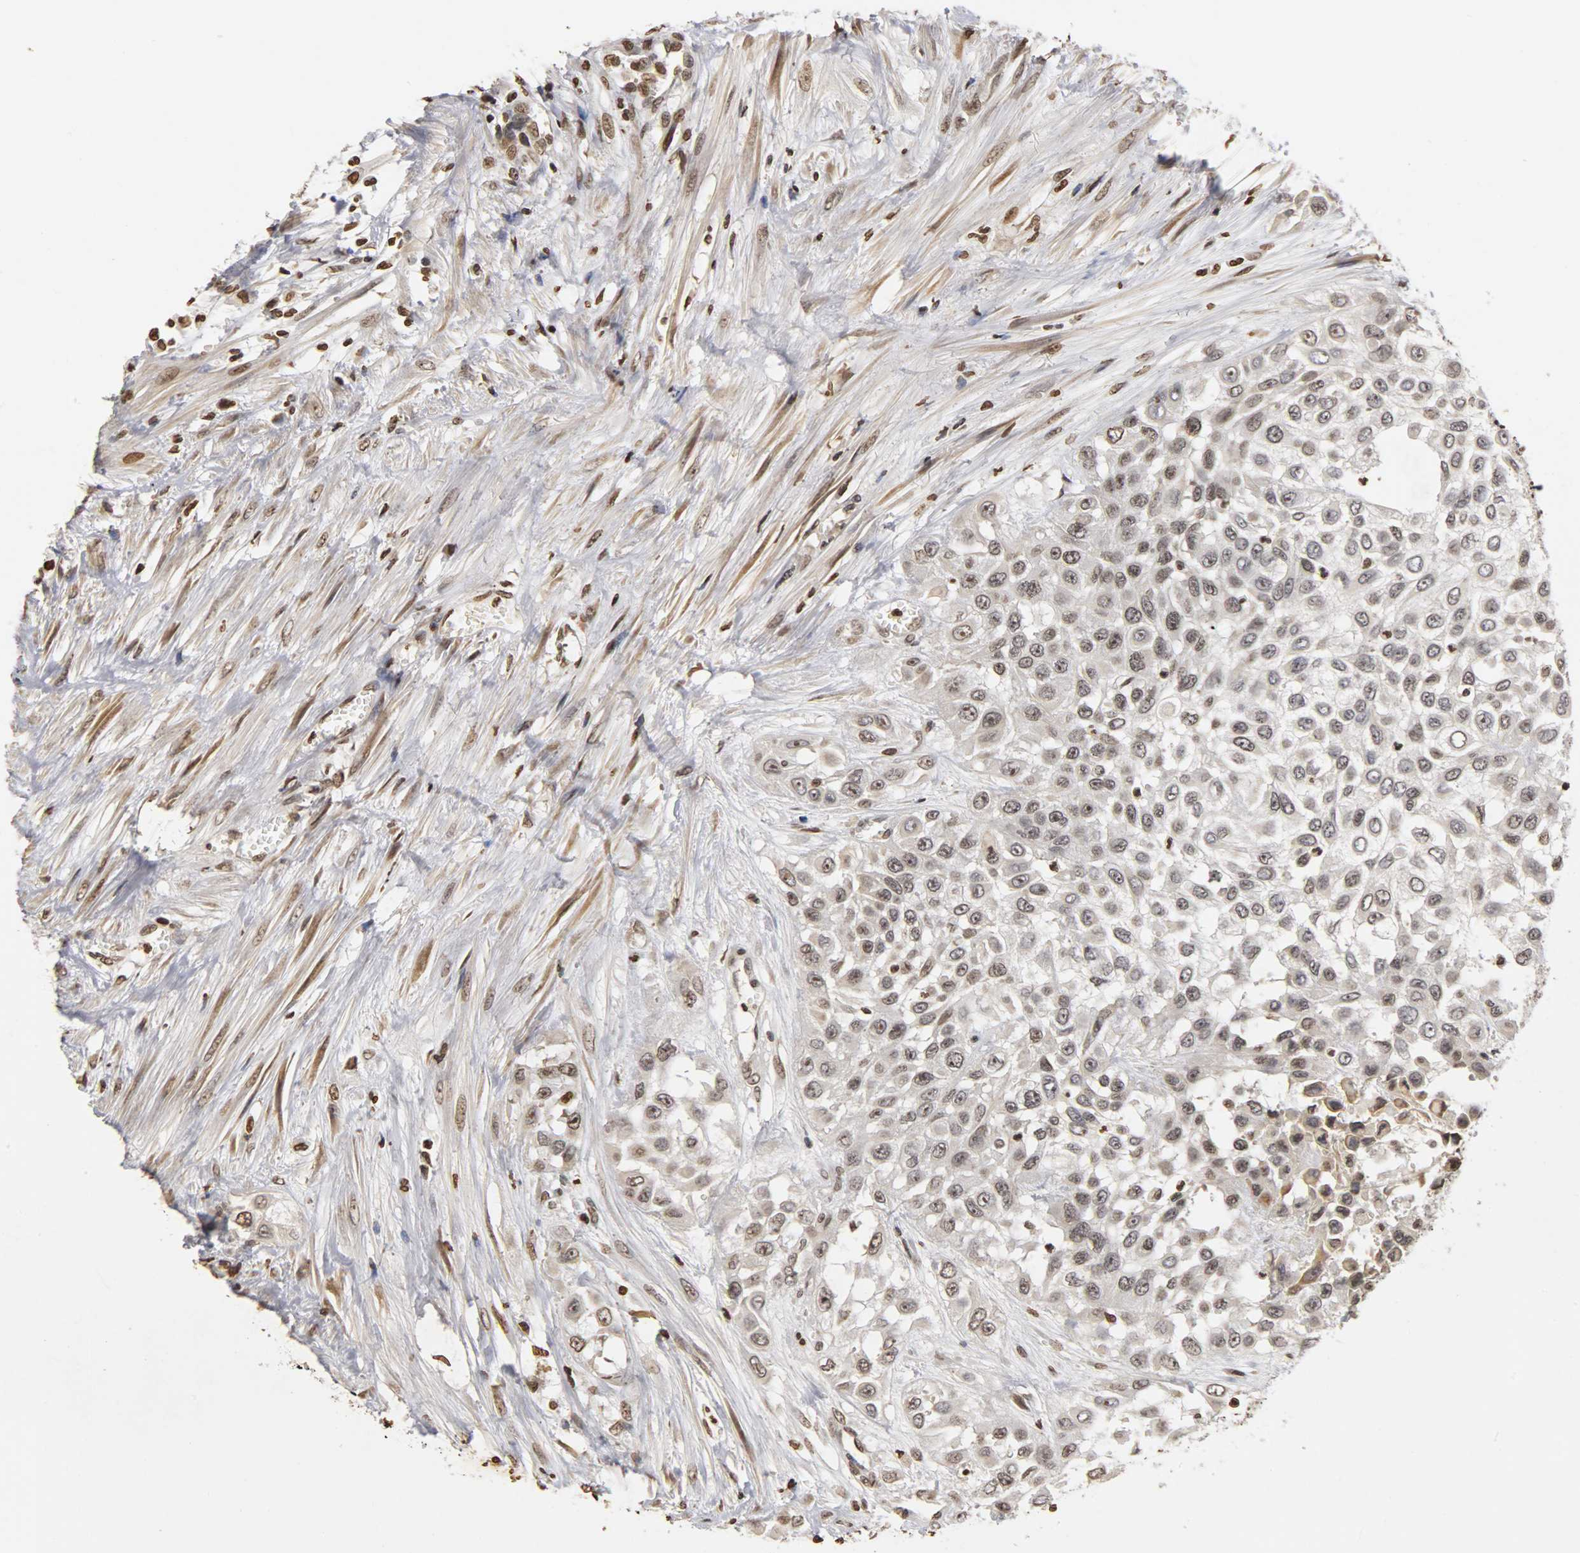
{"staining": {"intensity": "weak", "quantity": "<25%", "location": "nuclear"}, "tissue": "urothelial cancer", "cell_type": "Tumor cells", "image_type": "cancer", "snomed": [{"axis": "morphology", "description": "Urothelial carcinoma, High grade"}, {"axis": "topography", "description": "Urinary bladder"}], "caption": "An immunohistochemistry image of urothelial cancer is shown. There is no staining in tumor cells of urothelial cancer.", "gene": "ERCC2", "patient": {"sex": "male", "age": 57}}